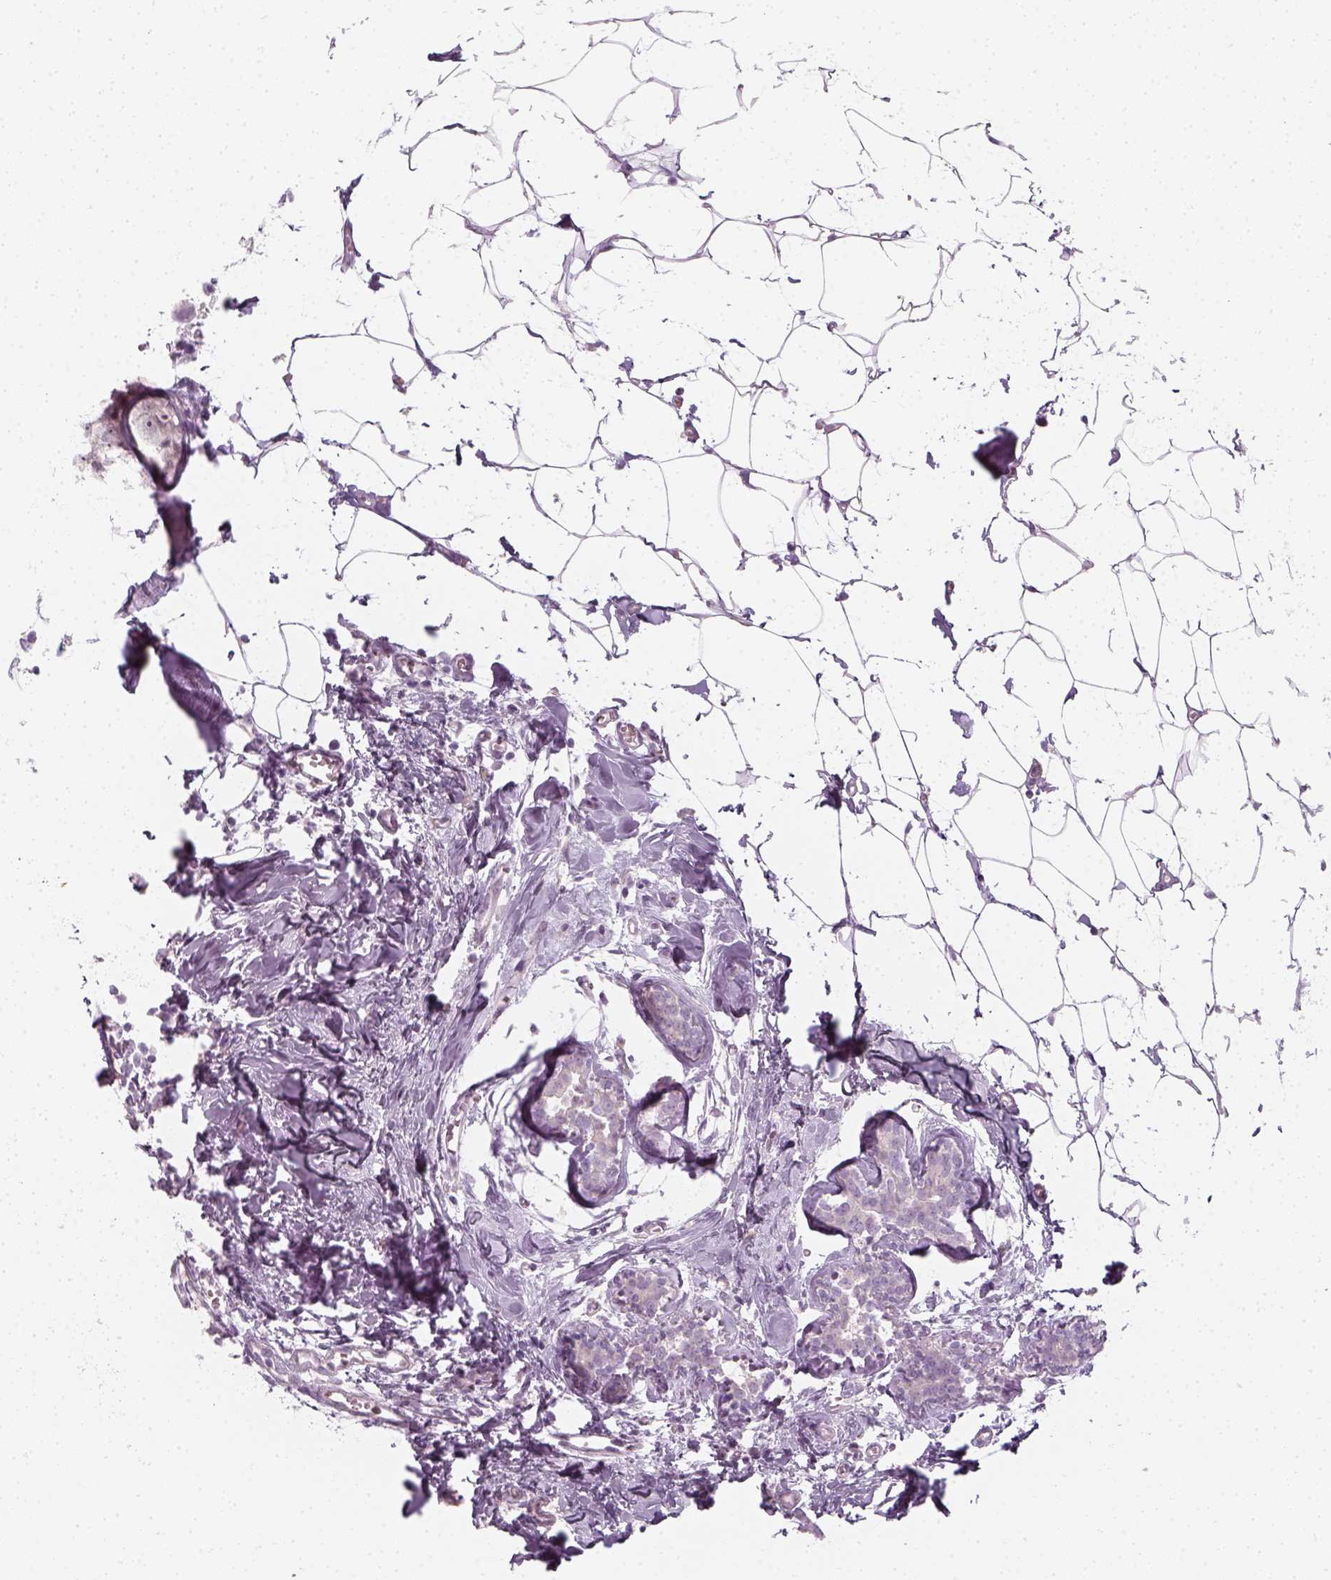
{"staining": {"intensity": "negative", "quantity": "none", "location": "none"}, "tissue": "breast cancer", "cell_type": "Tumor cells", "image_type": "cancer", "snomed": [{"axis": "morphology", "description": "Duct carcinoma"}, {"axis": "topography", "description": "Breast"}], "caption": "An IHC micrograph of breast cancer (invasive ductal carcinoma) is shown. There is no staining in tumor cells of breast cancer (invasive ductal carcinoma). The staining was performed using DAB to visualize the protein expression in brown, while the nuclei were stained in blue with hematoxylin (Magnification: 20x).", "gene": "PRAME", "patient": {"sex": "female", "age": 38}}